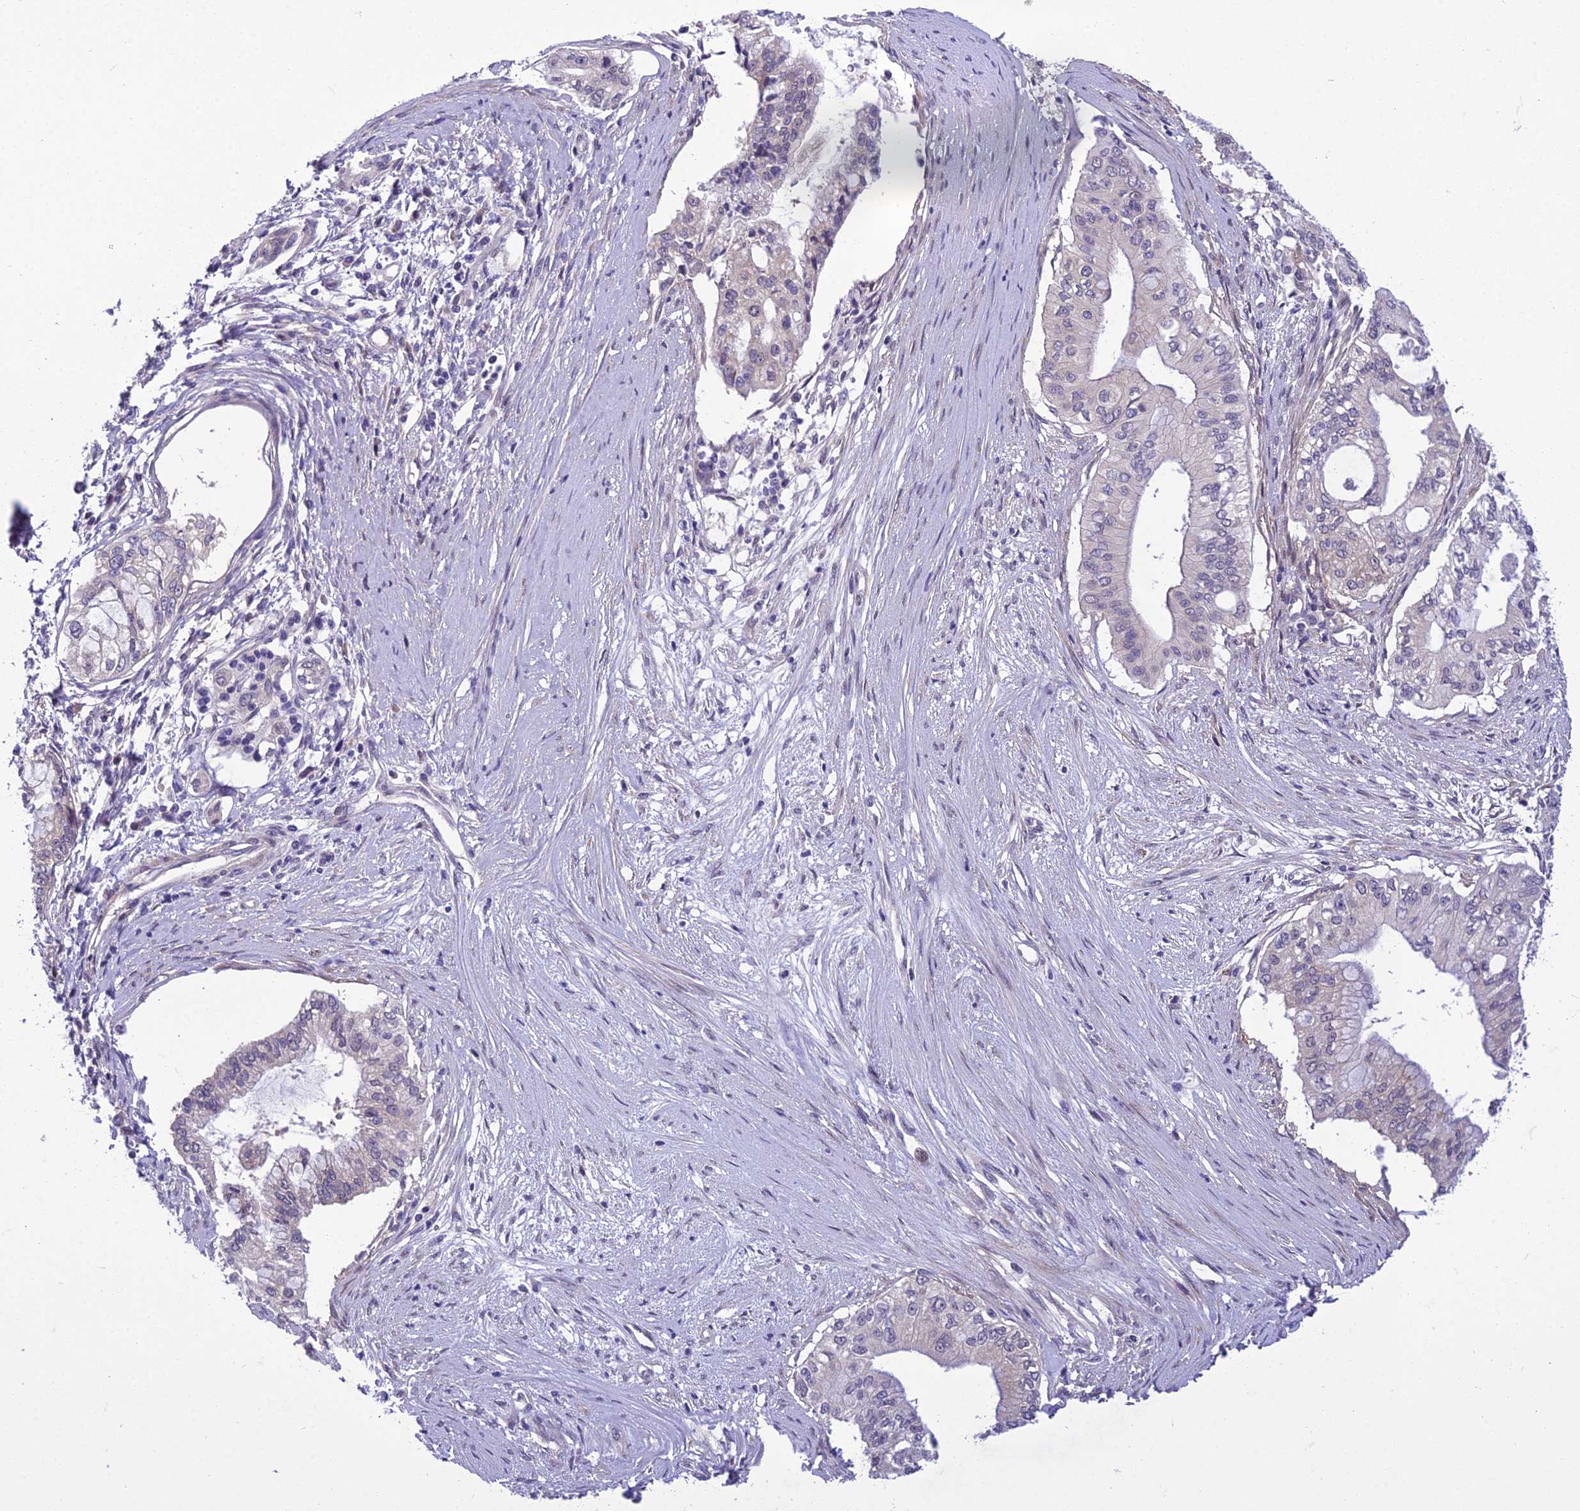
{"staining": {"intensity": "weak", "quantity": "<25%", "location": "cytoplasmic/membranous"}, "tissue": "pancreatic cancer", "cell_type": "Tumor cells", "image_type": "cancer", "snomed": [{"axis": "morphology", "description": "Adenocarcinoma, NOS"}, {"axis": "topography", "description": "Pancreas"}], "caption": "Immunohistochemistry of human adenocarcinoma (pancreatic) demonstrates no expression in tumor cells. (DAB immunohistochemistry with hematoxylin counter stain).", "gene": "GAB4", "patient": {"sex": "male", "age": 46}}